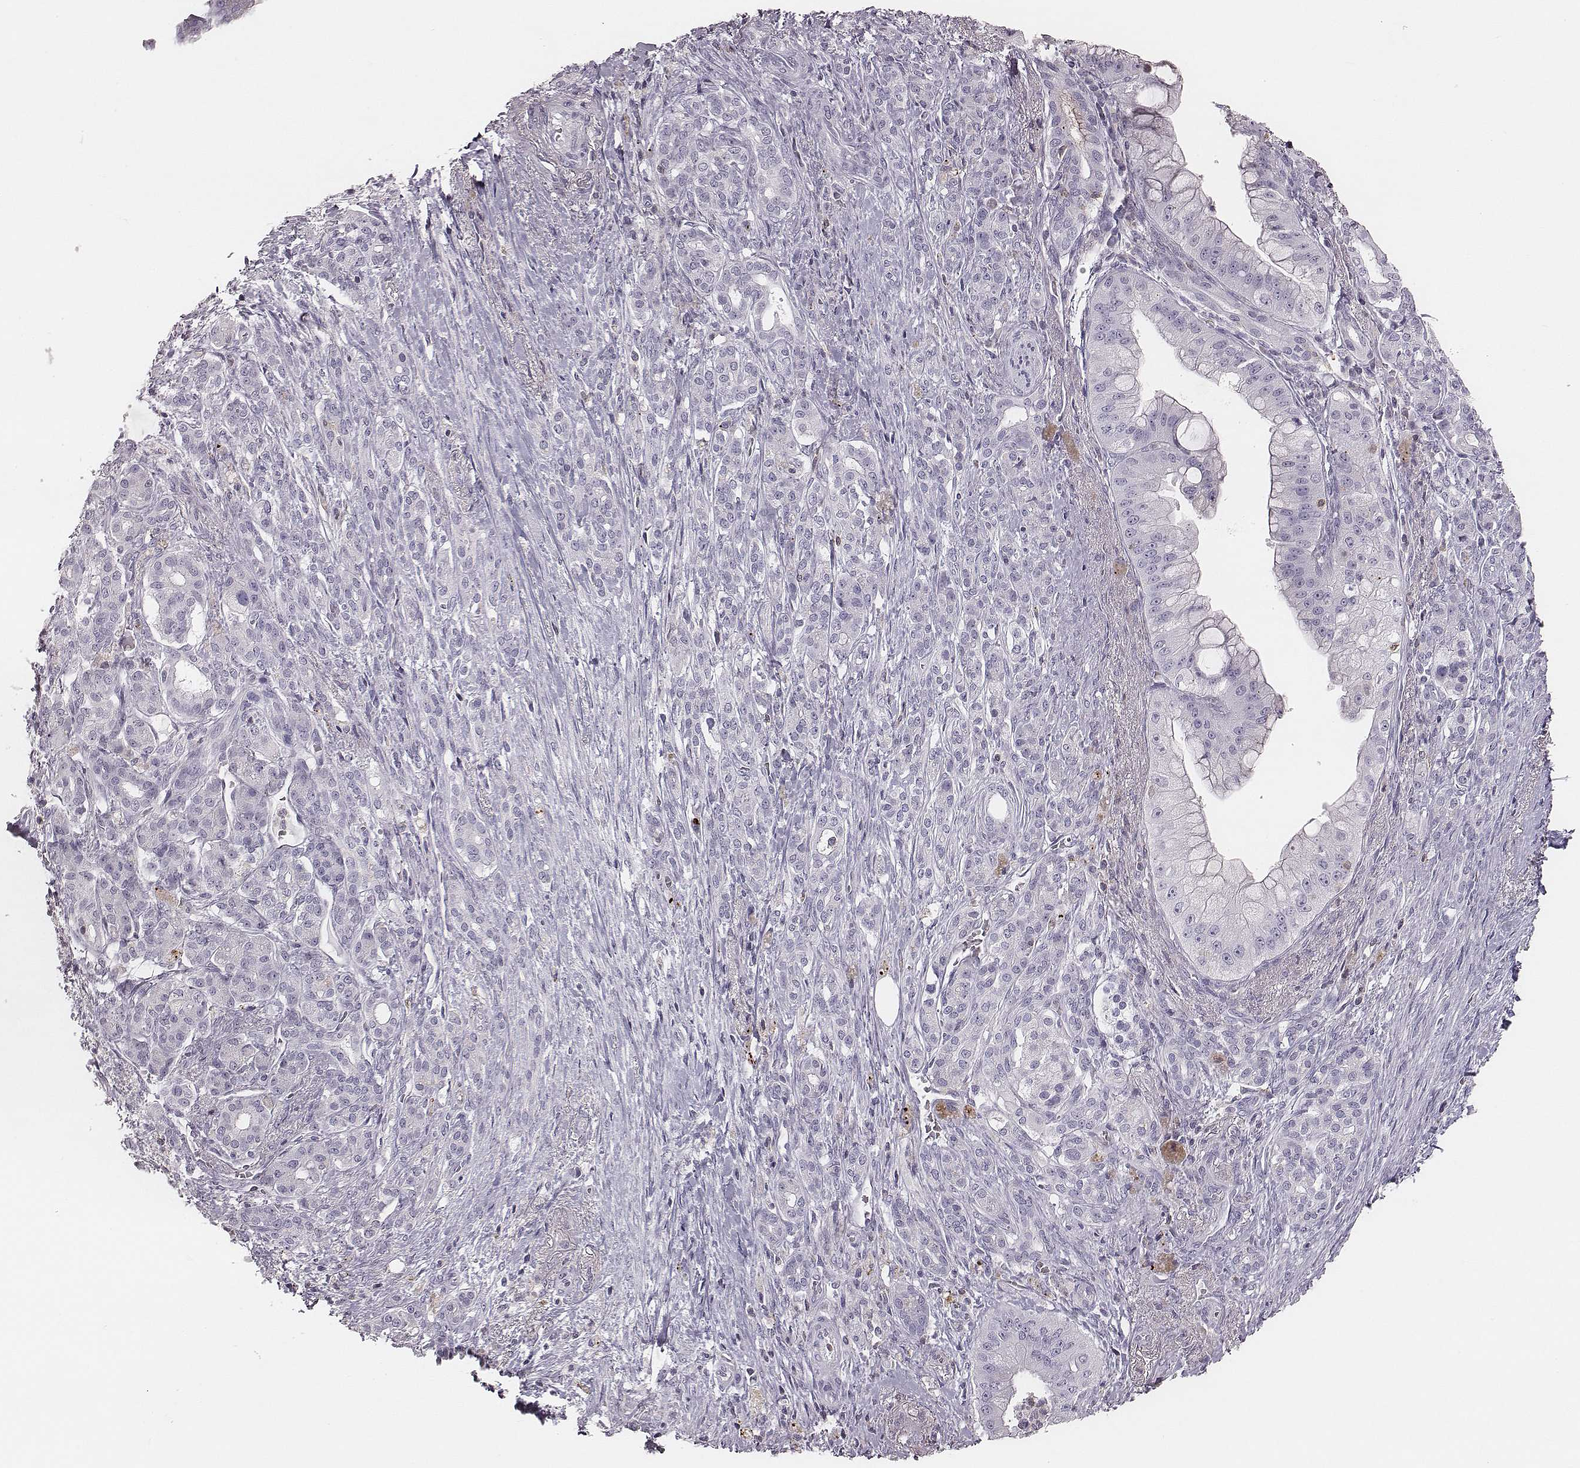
{"staining": {"intensity": "negative", "quantity": "none", "location": "none"}, "tissue": "pancreatic cancer", "cell_type": "Tumor cells", "image_type": "cancer", "snomed": [{"axis": "morphology", "description": "Normal tissue, NOS"}, {"axis": "morphology", "description": "Inflammation, NOS"}, {"axis": "morphology", "description": "Adenocarcinoma, NOS"}, {"axis": "topography", "description": "Pancreas"}], "caption": "The image demonstrates no significant staining in tumor cells of pancreatic cancer.", "gene": "ZNF365", "patient": {"sex": "male", "age": 57}}